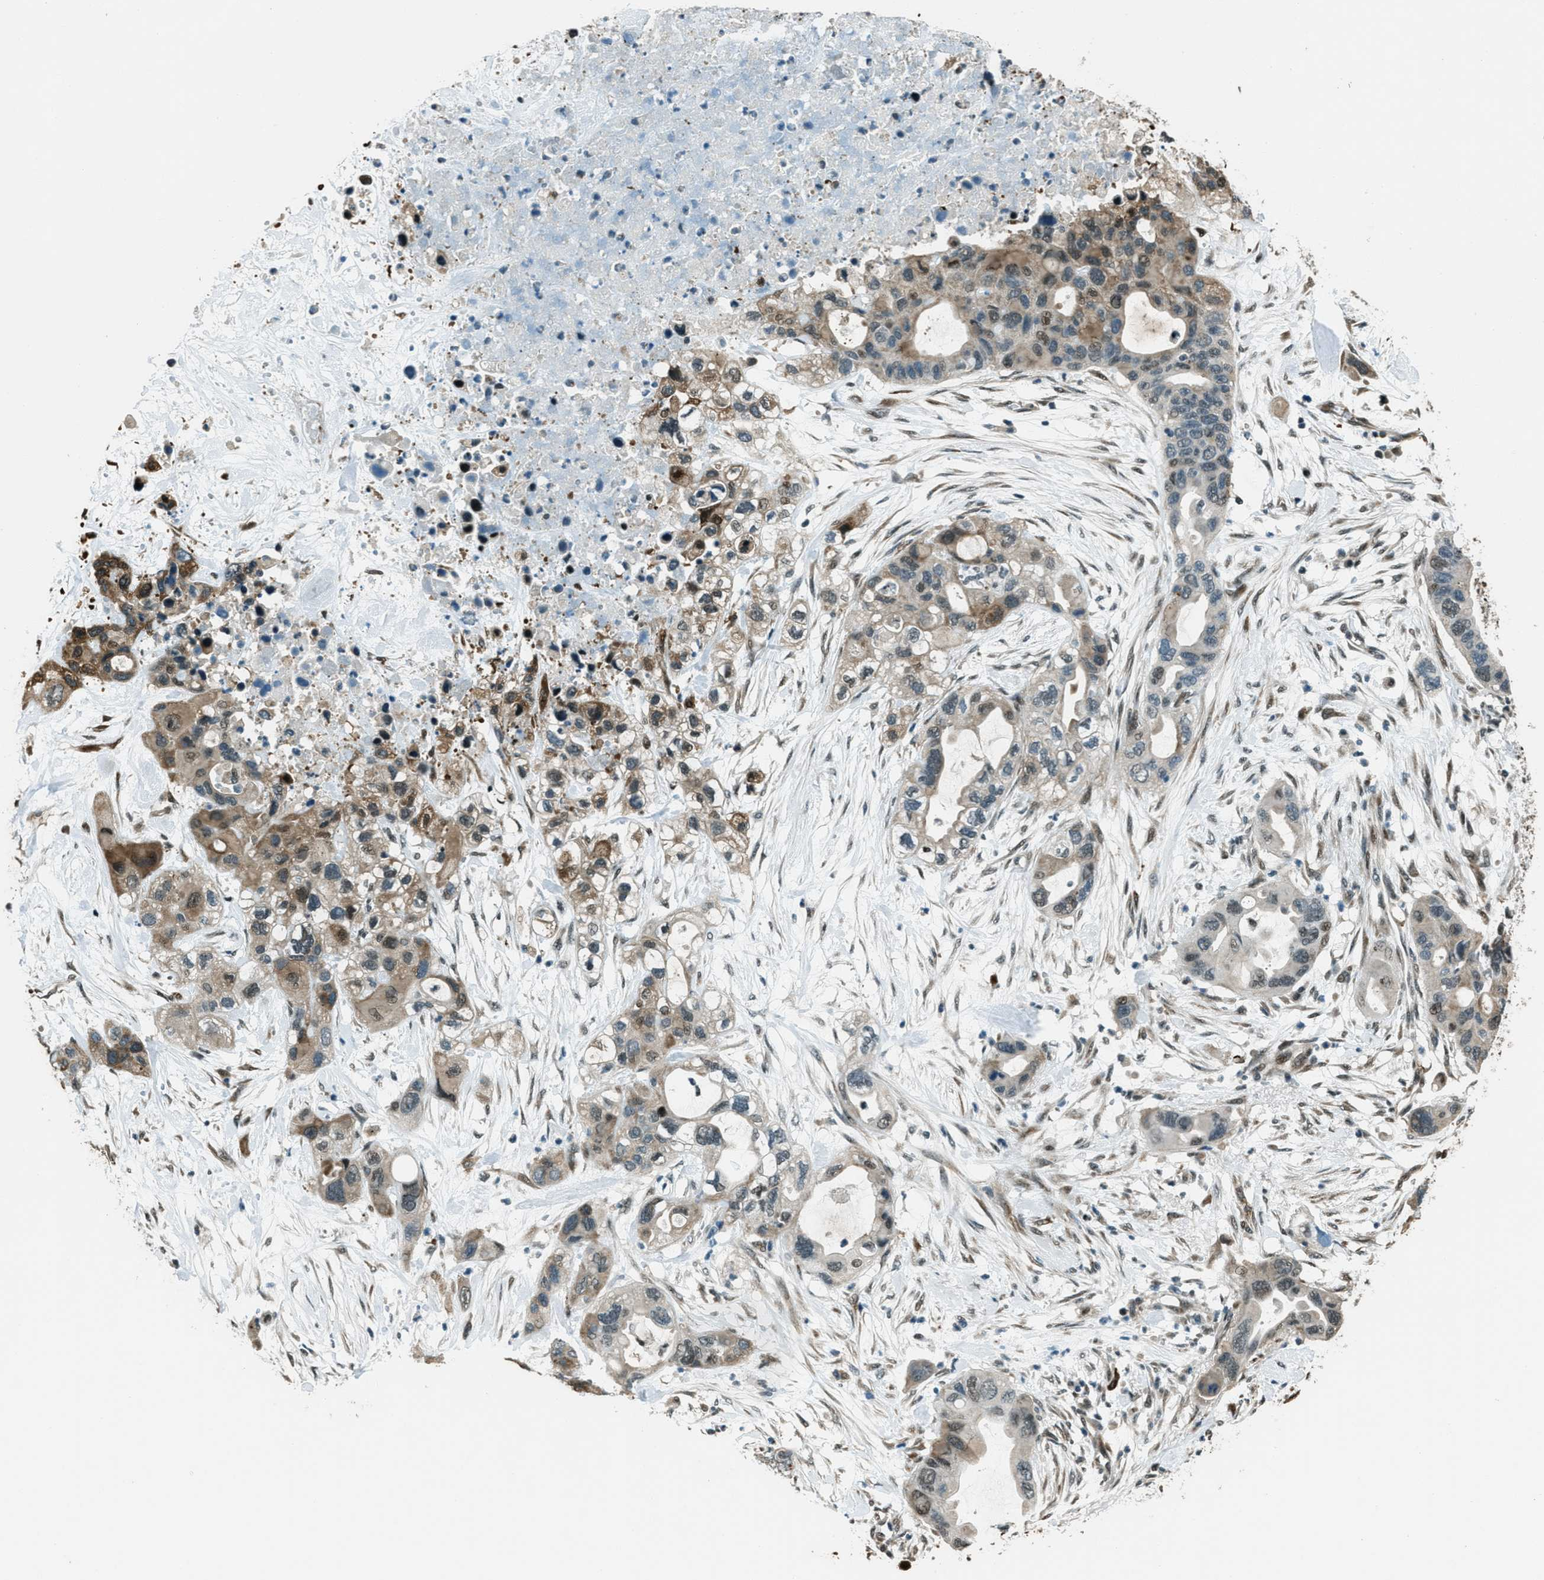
{"staining": {"intensity": "moderate", "quantity": "25%-75%", "location": "cytoplasmic/membranous,nuclear"}, "tissue": "pancreatic cancer", "cell_type": "Tumor cells", "image_type": "cancer", "snomed": [{"axis": "morphology", "description": "Adenocarcinoma, NOS"}, {"axis": "topography", "description": "Pancreas"}], "caption": "A micrograph of human adenocarcinoma (pancreatic) stained for a protein shows moderate cytoplasmic/membranous and nuclear brown staining in tumor cells.", "gene": "TARDBP", "patient": {"sex": "female", "age": 71}}